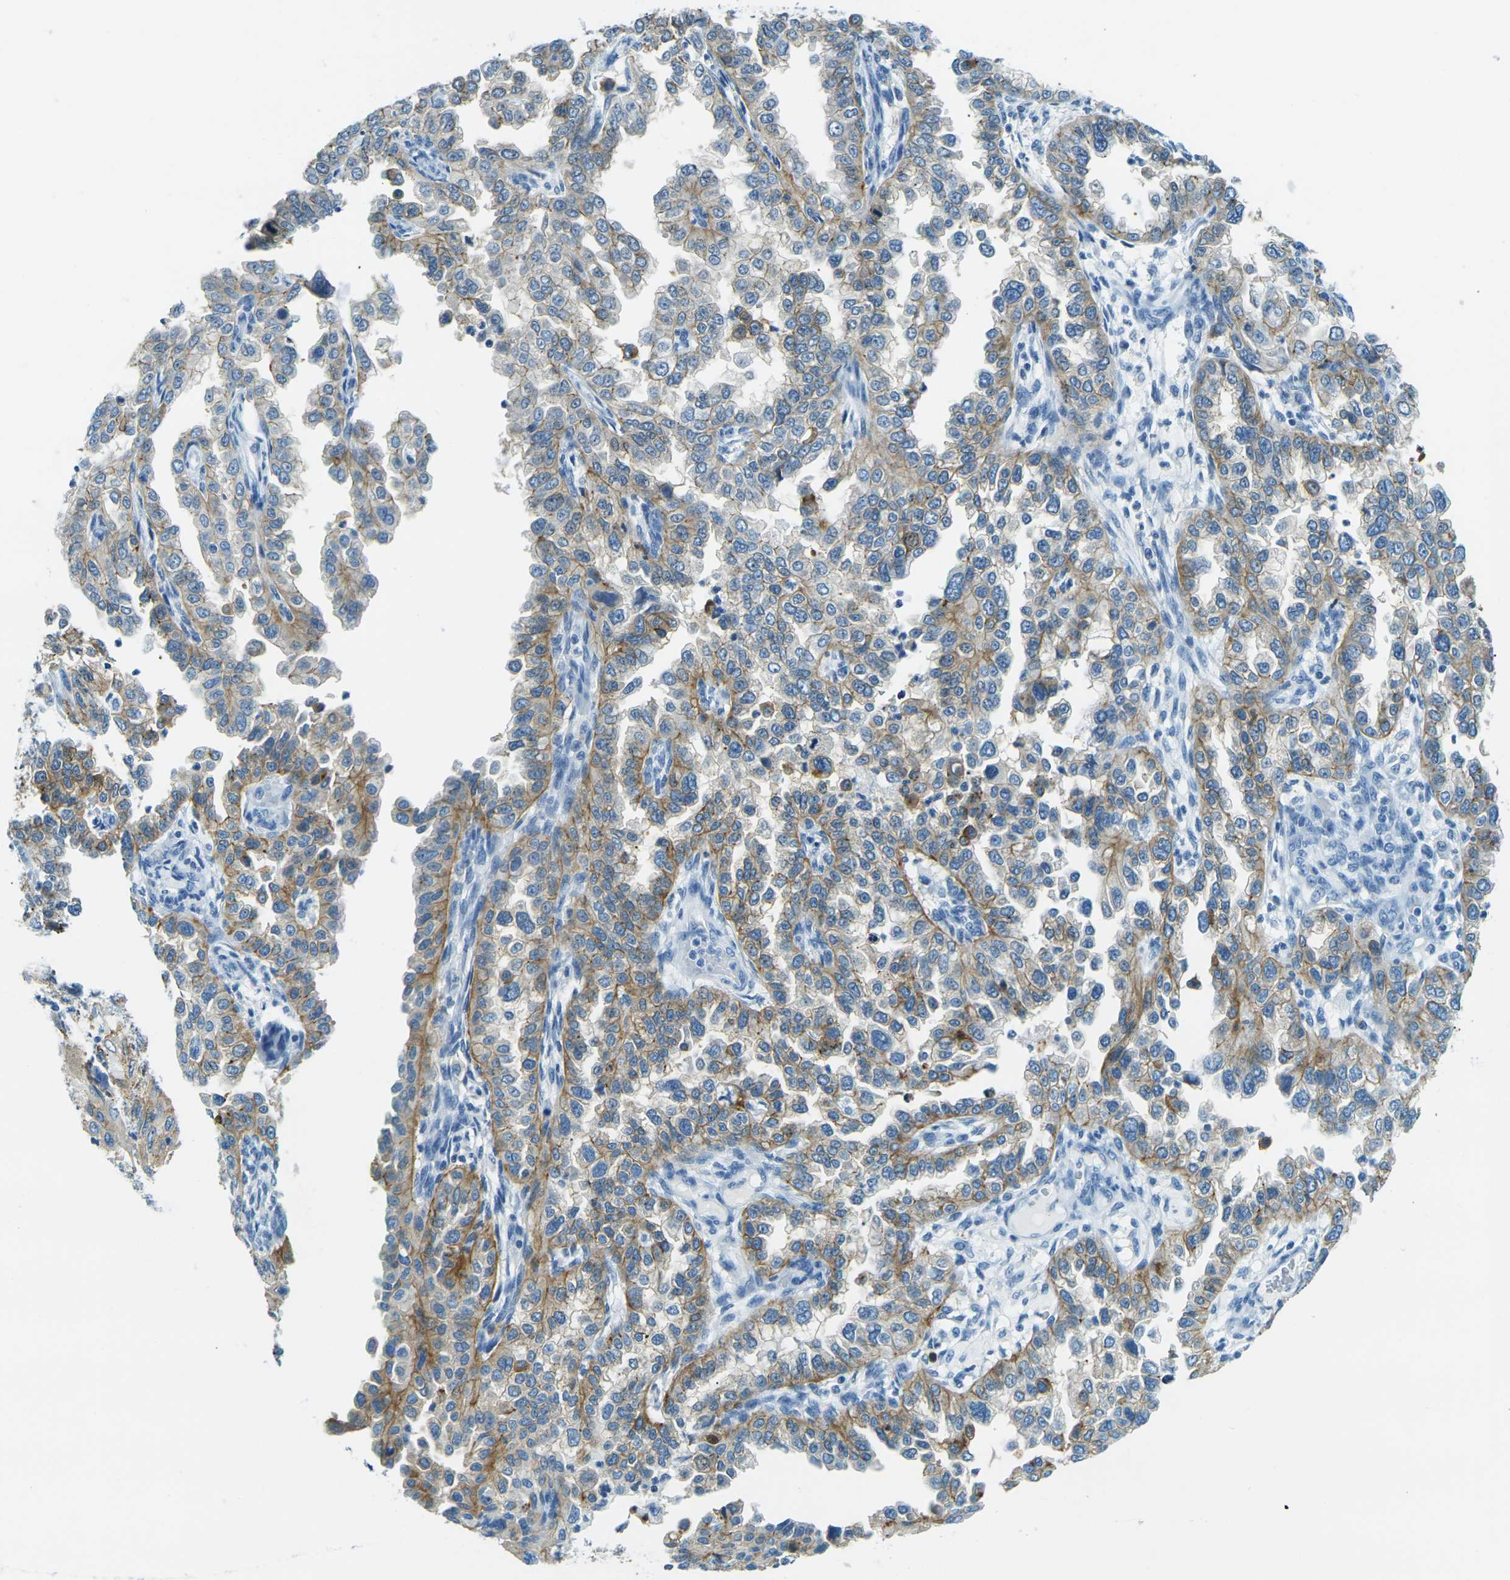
{"staining": {"intensity": "moderate", "quantity": "25%-75%", "location": "cytoplasmic/membranous"}, "tissue": "endometrial cancer", "cell_type": "Tumor cells", "image_type": "cancer", "snomed": [{"axis": "morphology", "description": "Adenocarcinoma, NOS"}, {"axis": "topography", "description": "Endometrium"}], "caption": "DAB (3,3'-diaminobenzidine) immunohistochemical staining of endometrial cancer exhibits moderate cytoplasmic/membranous protein staining in about 25%-75% of tumor cells. (Brightfield microscopy of DAB IHC at high magnification).", "gene": "OCLN", "patient": {"sex": "female", "age": 85}}